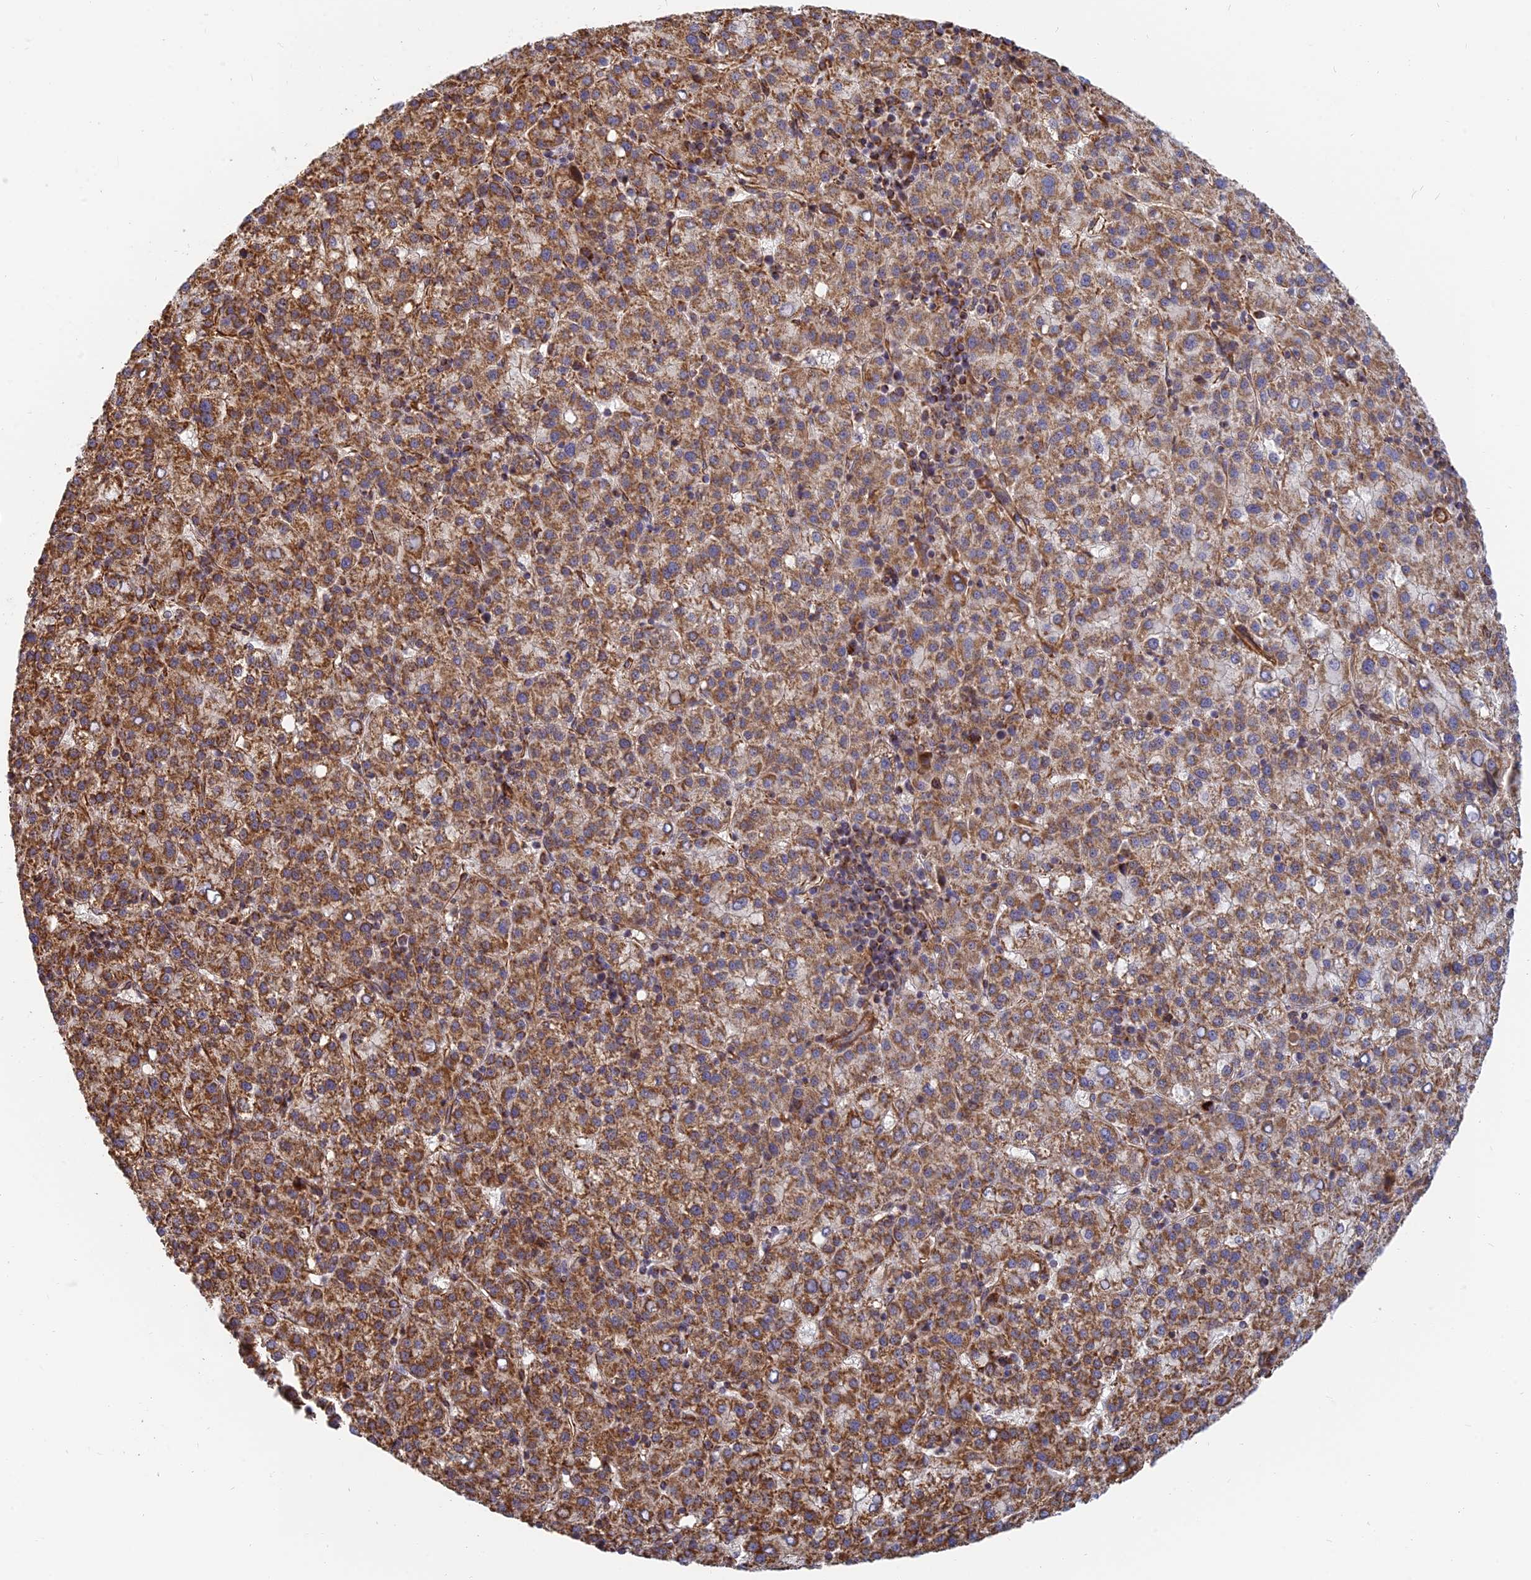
{"staining": {"intensity": "strong", "quantity": ">75%", "location": "cytoplasmic/membranous"}, "tissue": "liver cancer", "cell_type": "Tumor cells", "image_type": "cancer", "snomed": [{"axis": "morphology", "description": "Carcinoma, Hepatocellular, NOS"}, {"axis": "topography", "description": "Liver"}], "caption": "Strong cytoplasmic/membranous positivity for a protein is seen in about >75% of tumor cells of liver hepatocellular carcinoma using immunohistochemistry (IHC).", "gene": "DSTYK", "patient": {"sex": "female", "age": 58}}